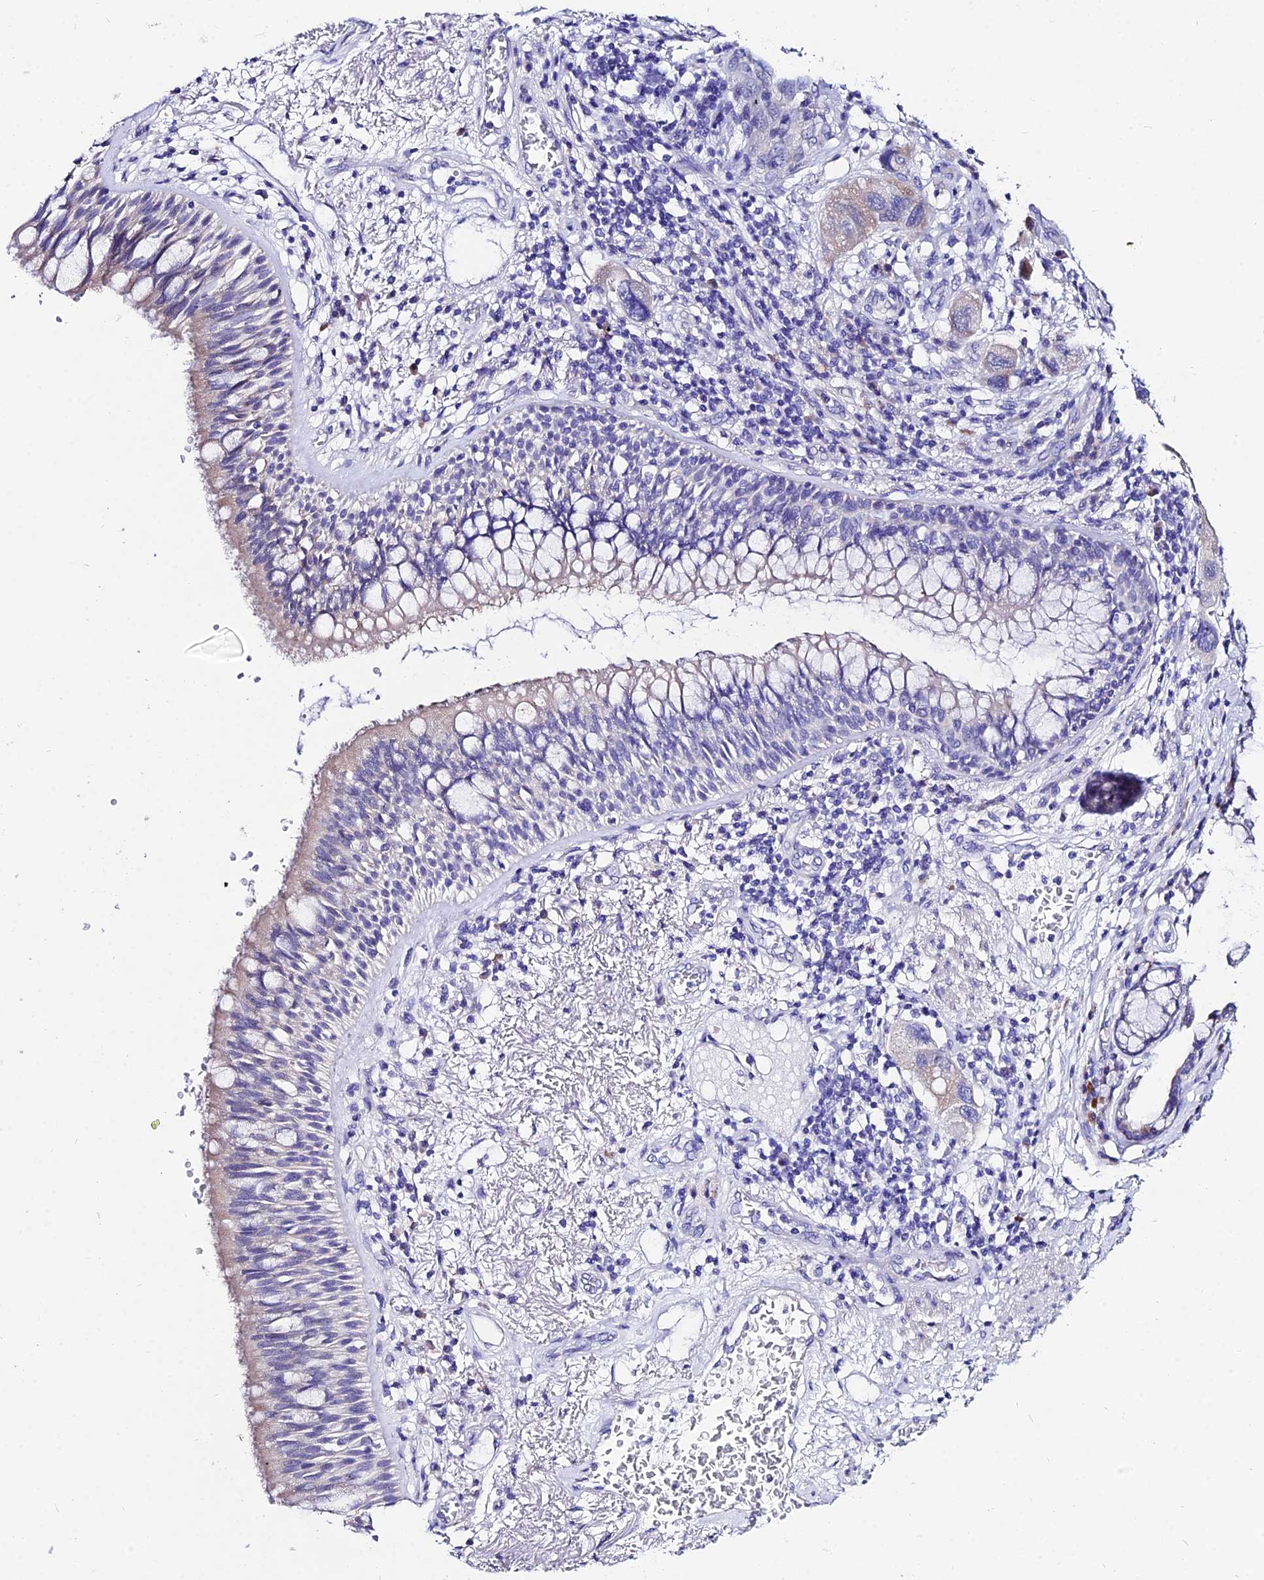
{"staining": {"intensity": "weak", "quantity": "<25%", "location": "cytoplasmic/membranous"}, "tissue": "bronchus", "cell_type": "Respiratory epithelial cells", "image_type": "normal", "snomed": [{"axis": "morphology", "description": "Normal tissue, NOS"}, {"axis": "morphology", "description": "Adenocarcinoma, NOS"}, {"axis": "morphology", "description": "Adenocarcinoma, metastatic, NOS"}, {"axis": "topography", "description": "Lymph node"}, {"axis": "topography", "description": "Bronchus"}, {"axis": "topography", "description": "Lung"}], "caption": "Immunohistochemistry (IHC) micrograph of benign bronchus stained for a protein (brown), which shows no expression in respiratory epithelial cells.", "gene": "CEP41", "patient": {"sex": "female", "age": 54}}